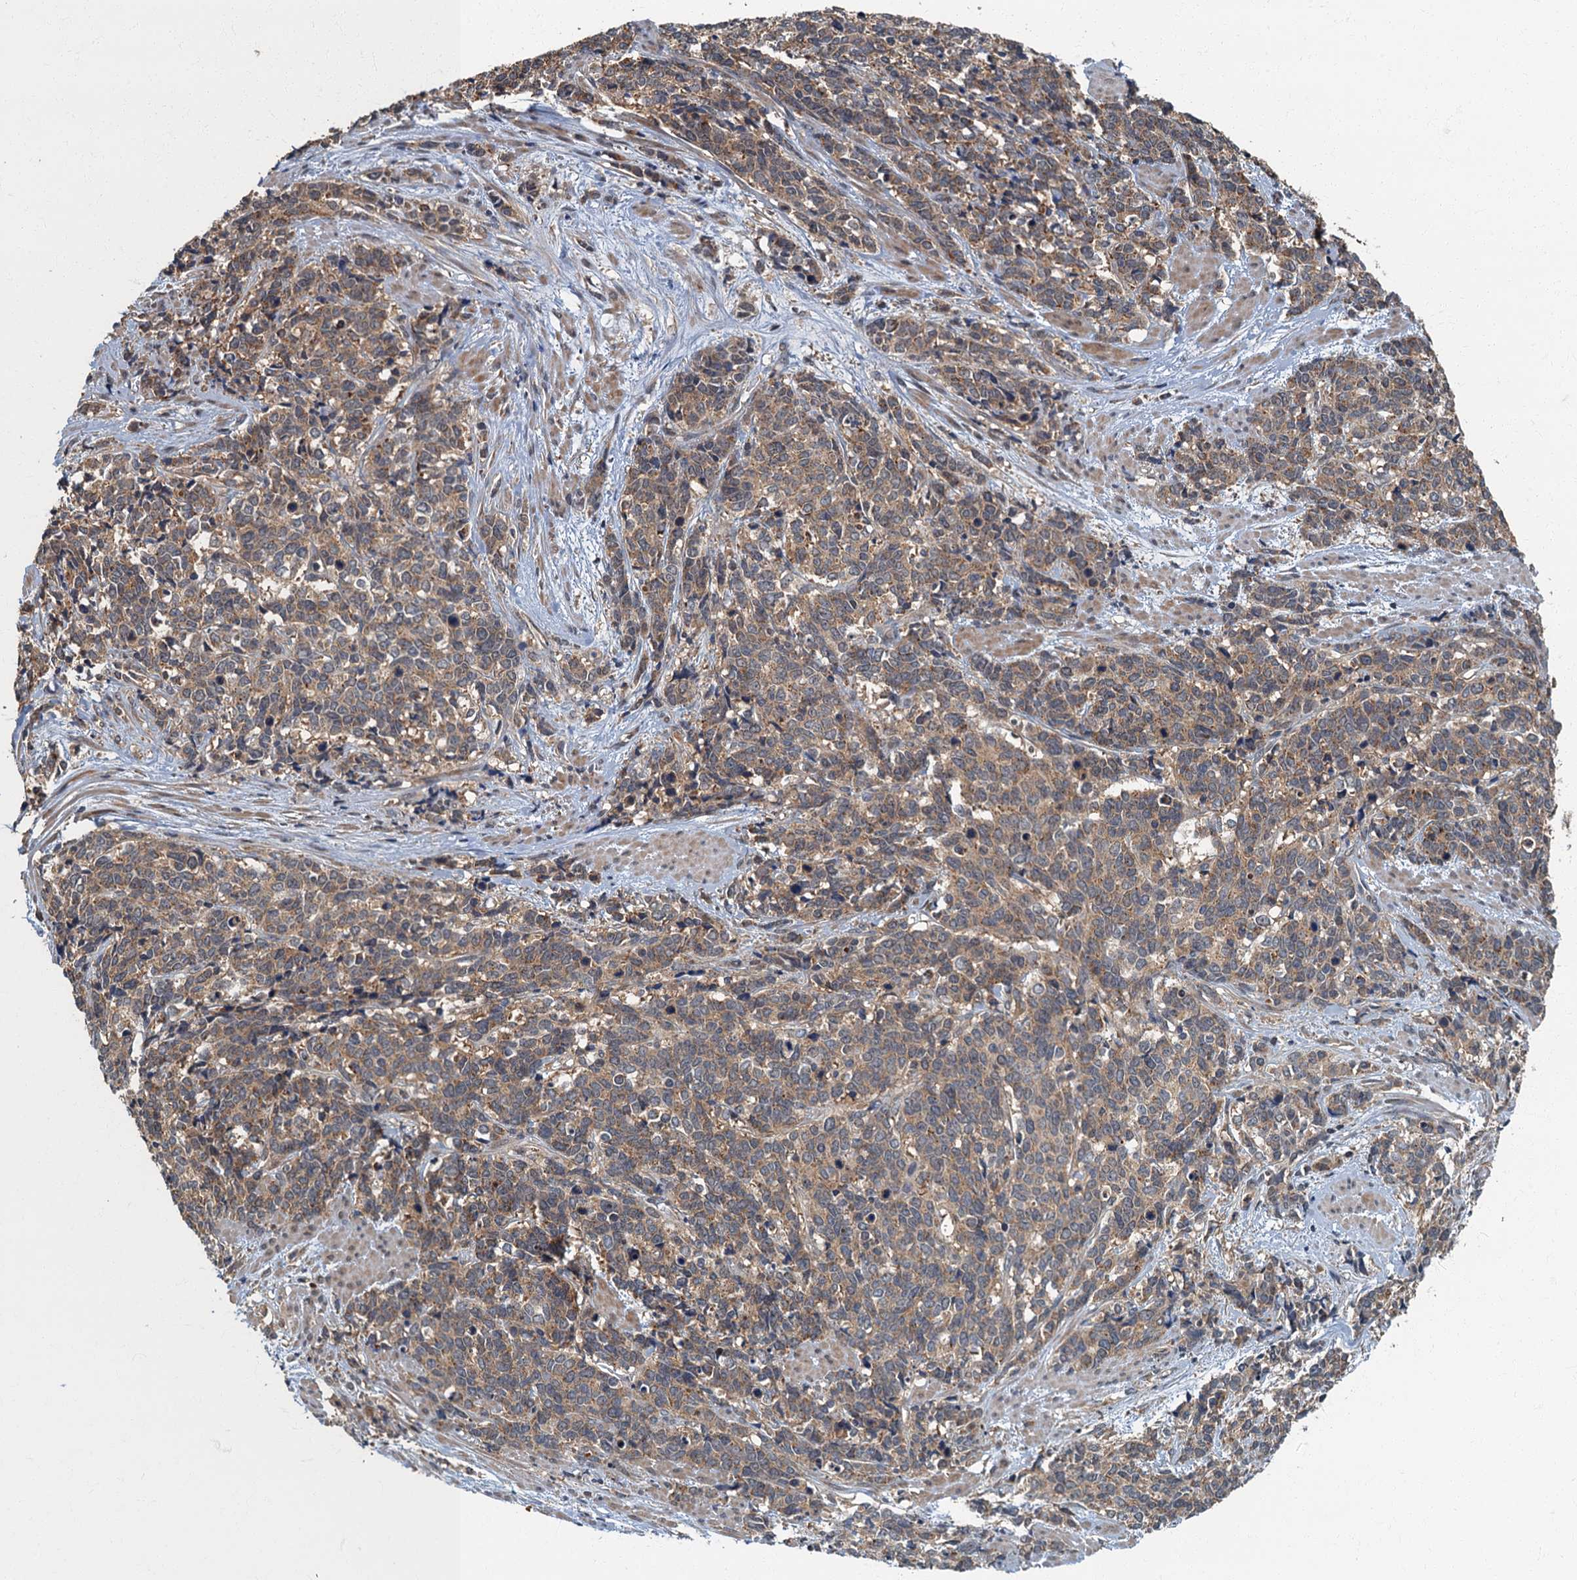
{"staining": {"intensity": "moderate", "quantity": ">75%", "location": "cytoplasmic/membranous"}, "tissue": "cervical cancer", "cell_type": "Tumor cells", "image_type": "cancer", "snomed": [{"axis": "morphology", "description": "Squamous cell carcinoma, NOS"}, {"axis": "topography", "description": "Cervix"}], "caption": "Squamous cell carcinoma (cervical) stained with DAB (3,3'-diaminobenzidine) immunohistochemistry reveals medium levels of moderate cytoplasmic/membranous staining in about >75% of tumor cells.", "gene": "WDCP", "patient": {"sex": "female", "age": 60}}